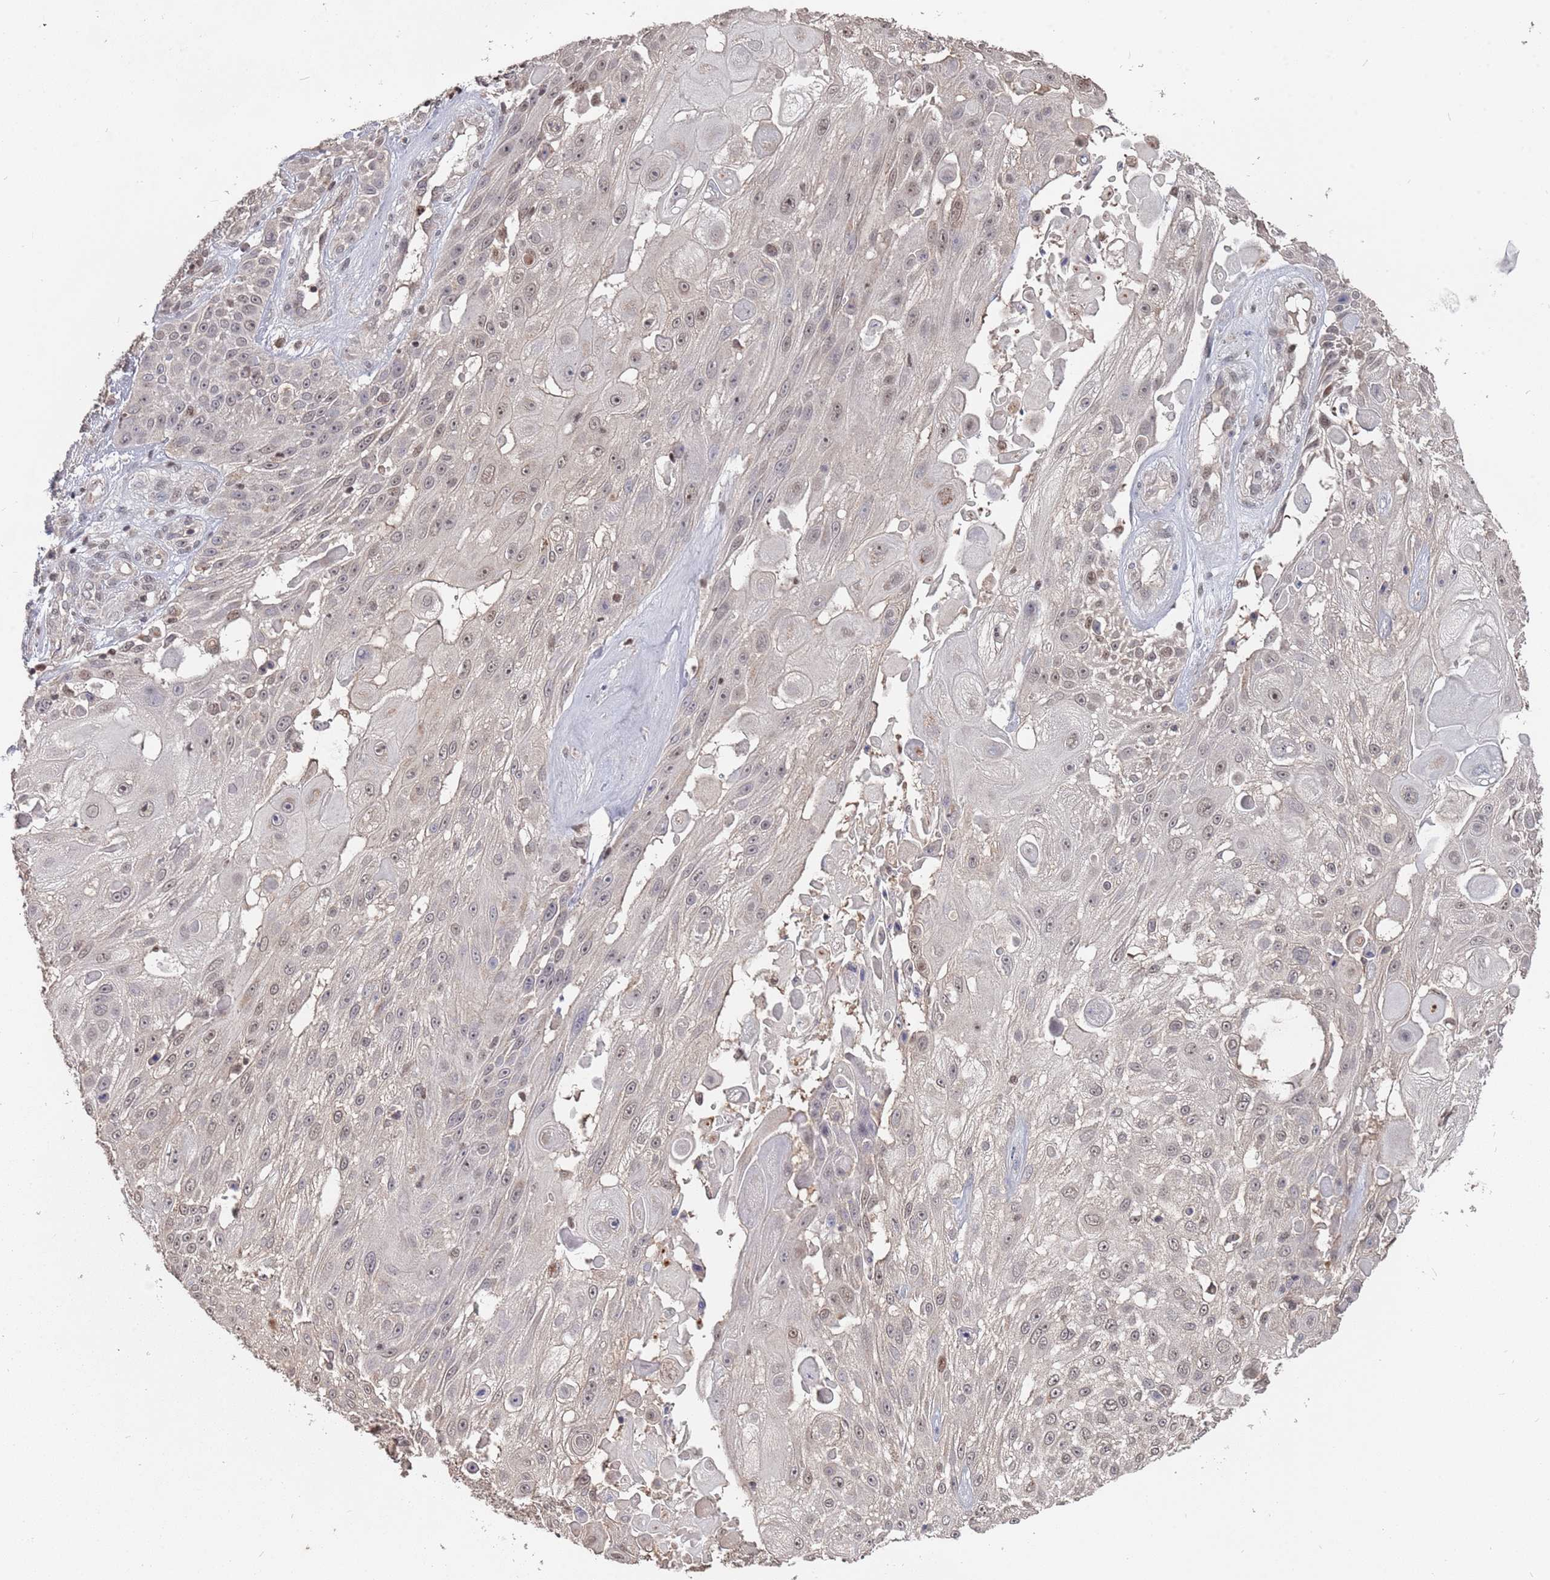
{"staining": {"intensity": "weak", "quantity": "<25%", "location": "cytoplasmic/membranous,nuclear"}, "tissue": "skin cancer", "cell_type": "Tumor cells", "image_type": "cancer", "snomed": [{"axis": "morphology", "description": "Squamous cell carcinoma, NOS"}, {"axis": "topography", "description": "Skin"}], "caption": "High power microscopy micrograph of an IHC image of skin squamous cell carcinoma, revealing no significant expression in tumor cells.", "gene": "TCEANC2", "patient": {"sex": "female", "age": 86}}